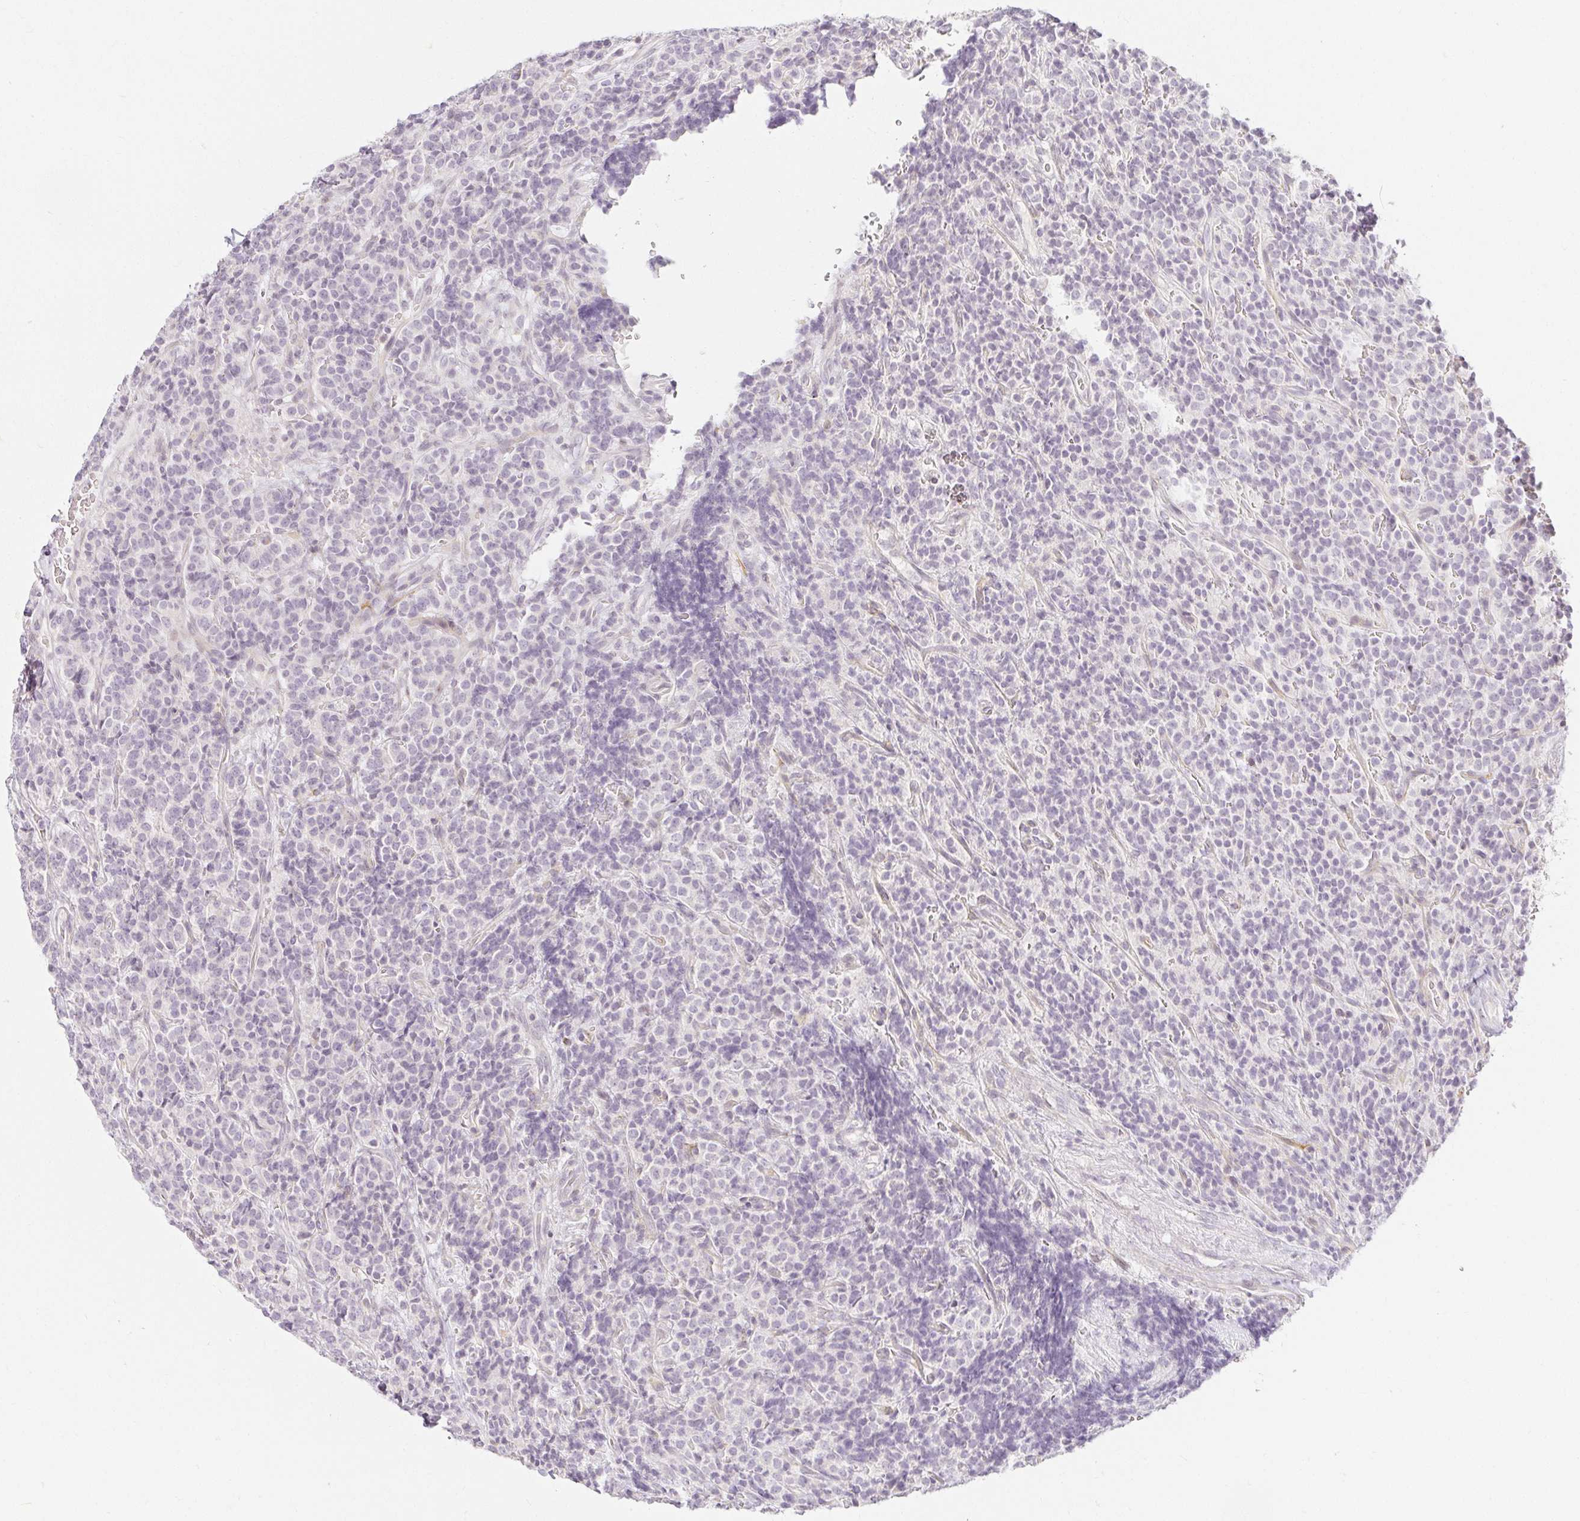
{"staining": {"intensity": "negative", "quantity": "none", "location": "none"}, "tissue": "carcinoid", "cell_type": "Tumor cells", "image_type": "cancer", "snomed": [{"axis": "morphology", "description": "Carcinoid, malignant, NOS"}, {"axis": "topography", "description": "Pancreas"}], "caption": "IHC of human carcinoid reveals no staining in tumor cells.", "gene": "ACAN", "patient": {"sex": "male", "age": 36}}